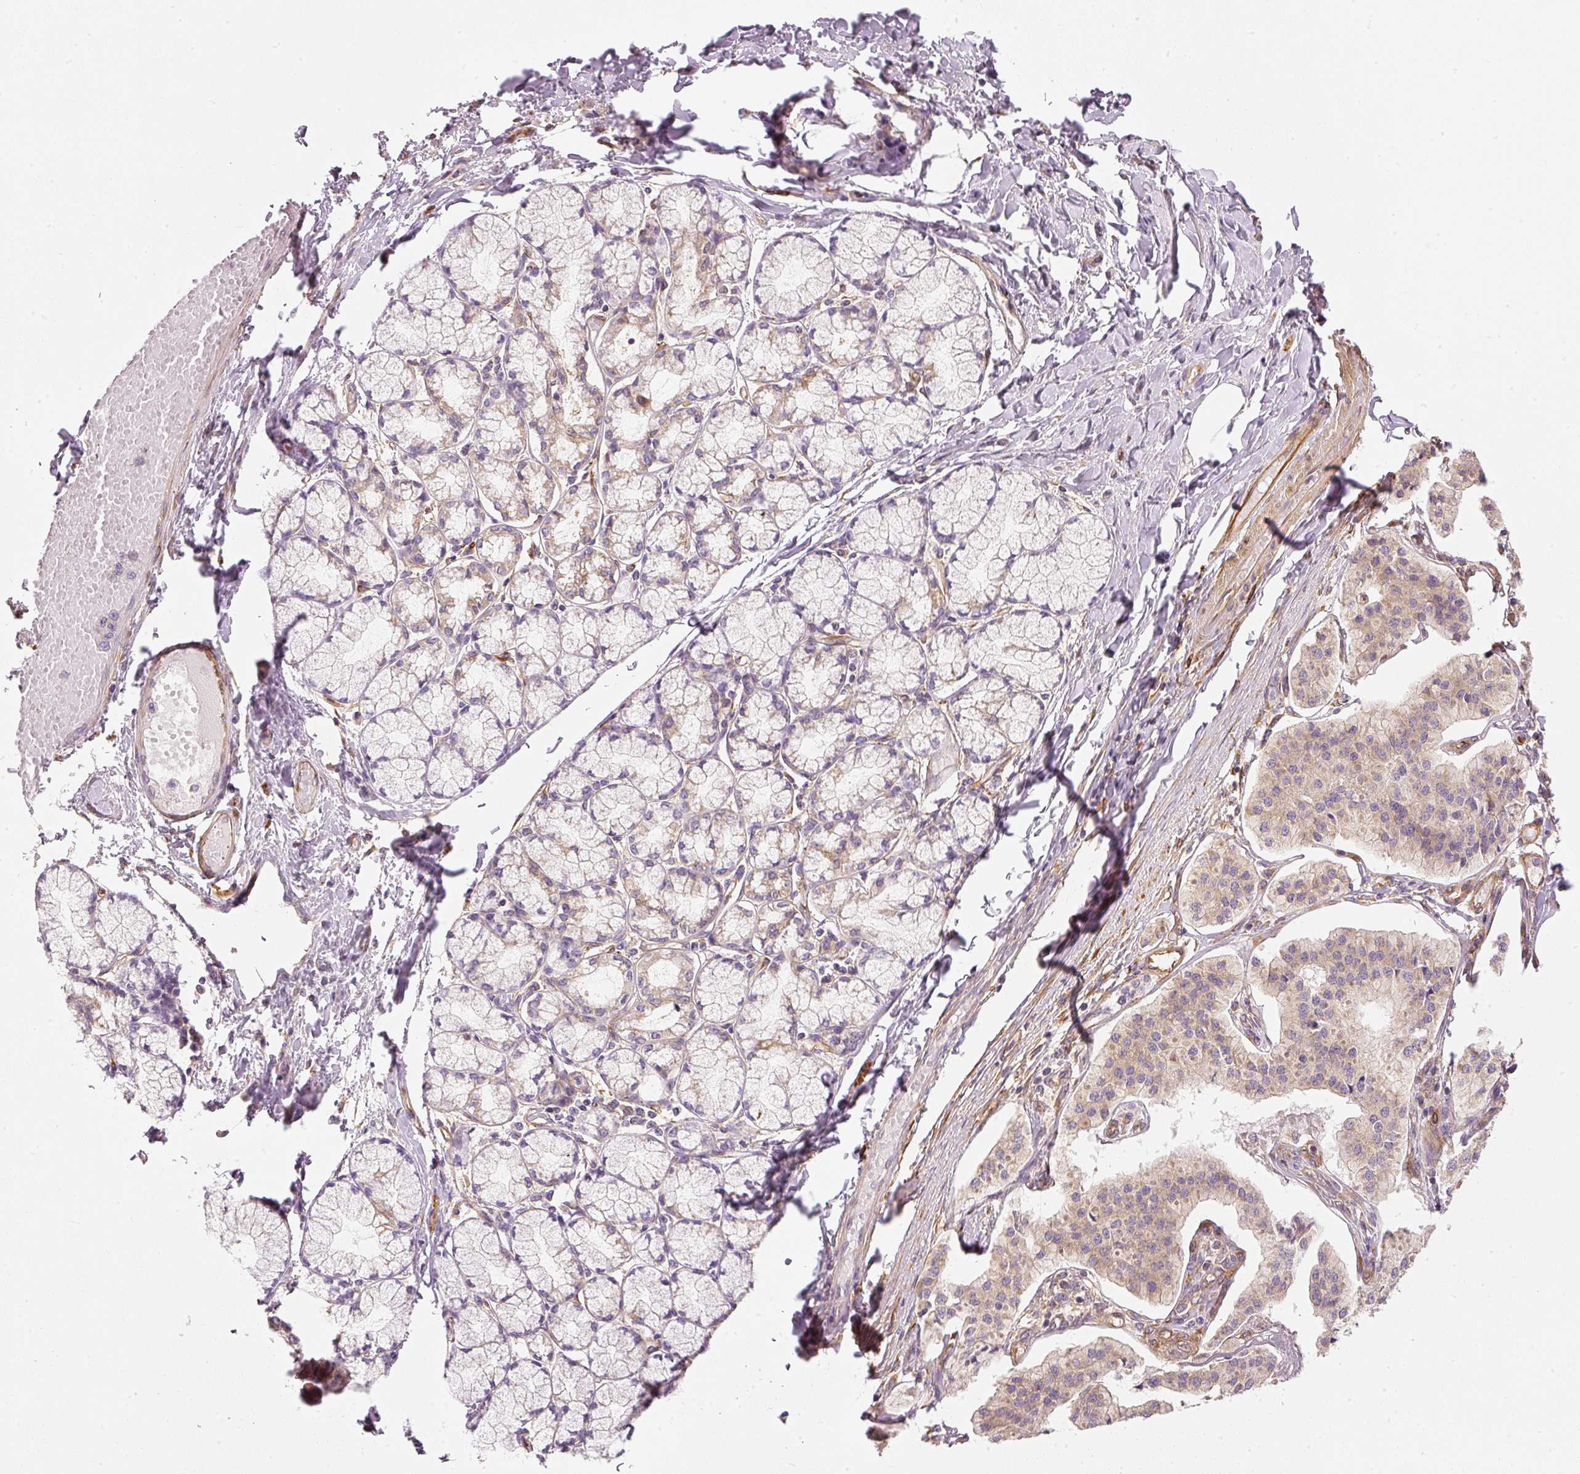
{"staining": {"intensity": "weak", "quantity": ">75%", "location": "cytoplasmic/membranous"}, "tissue": "pancreatic cancer", "cell_type": "Tumor cells", "image_type": "cancer", "snomed": [{"axis": "morphology", "description": "Adenocarcinoma, NOS"}, {"axis": "topography", "description": "Pancreas"}], "caption": "A brown stain highlights weak cytoplasmic/membranous expression of a protein in pancreatic cancer tumor cells.", "gene": "RNF167", "patient": {"sex": "female", "age": 50}}